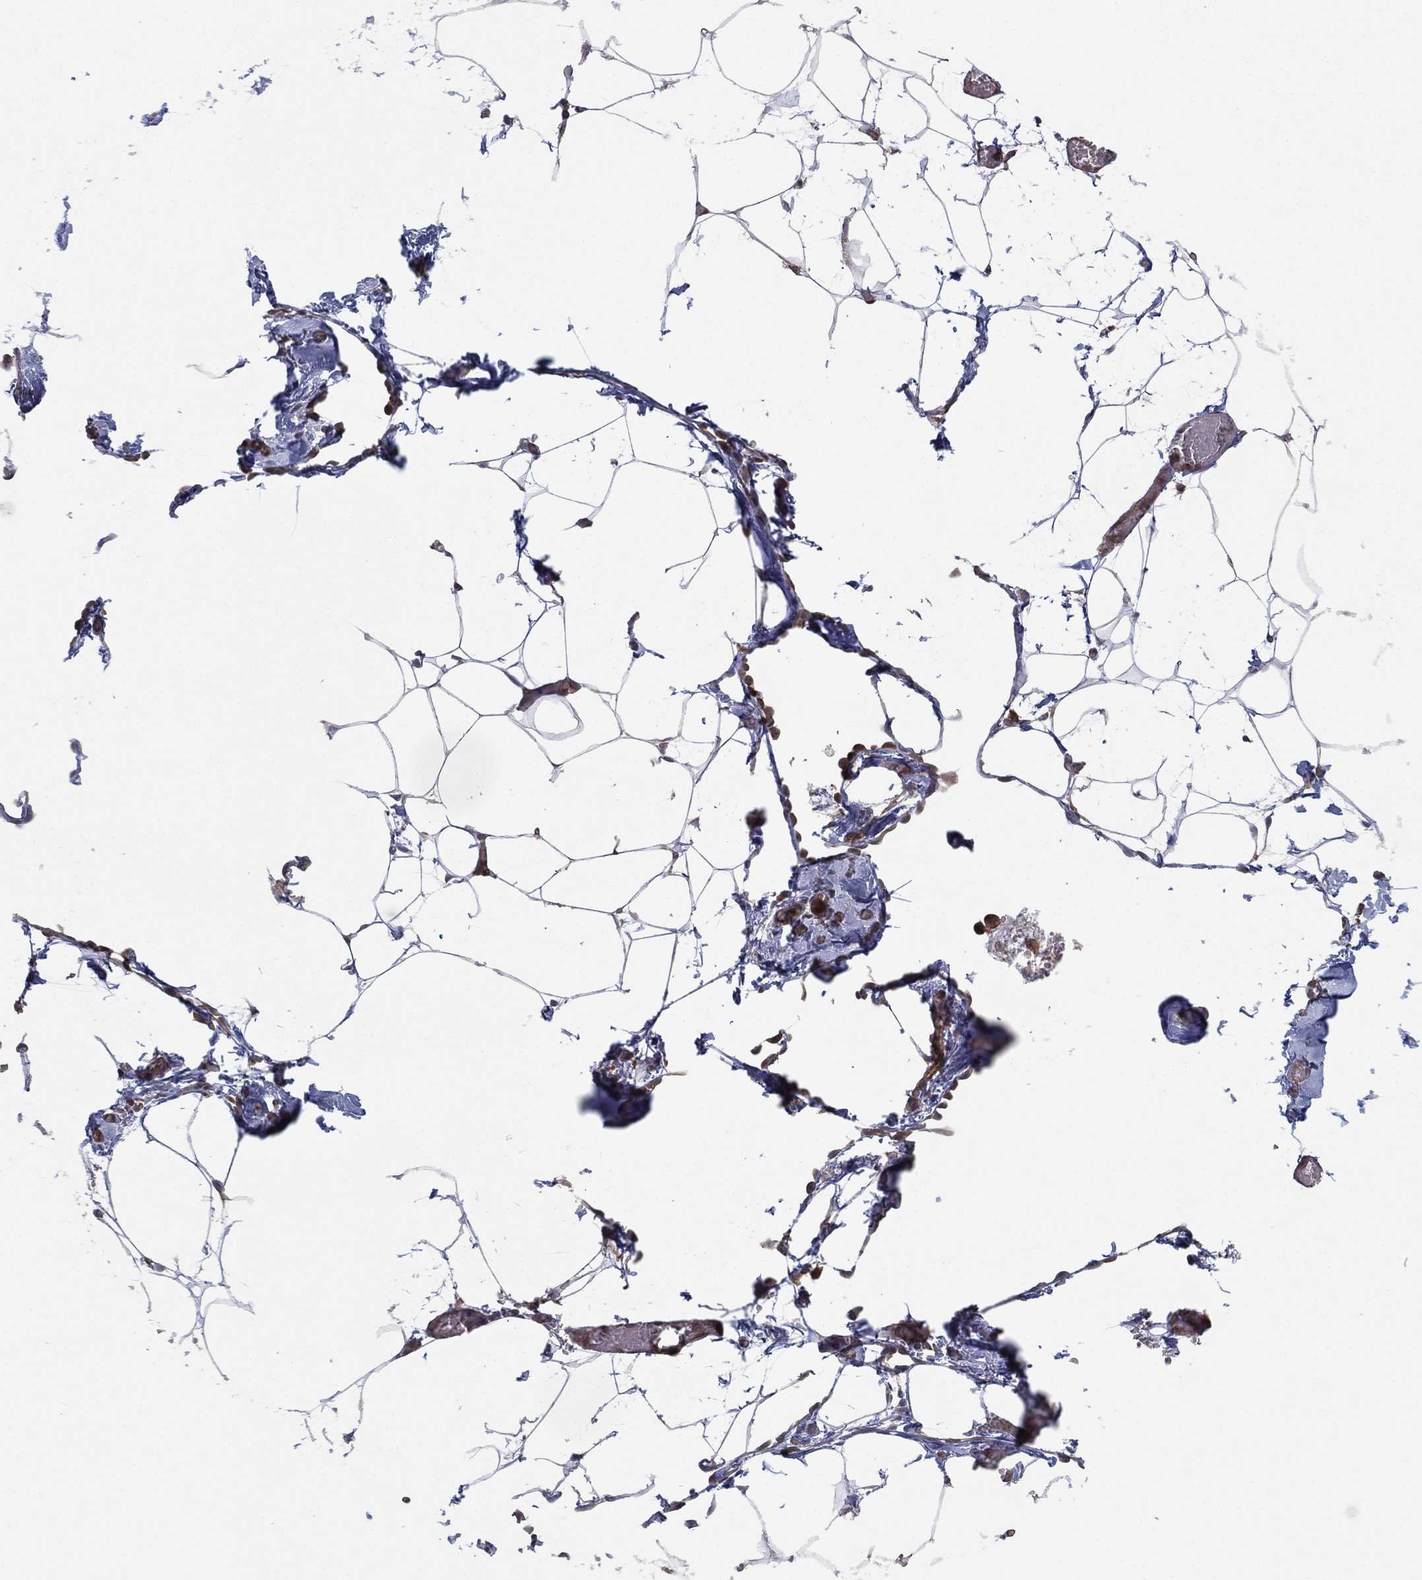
{"staining": {"intensity": "negative", "quantity": "none", "location": "none"}, "tissue": "adipose tissue", "cell_type": "Adipocytes", "image_type": "normal", "snomed": [{"axis": "morphology", "description": "Normal tissue, NOS"}, {"axis": "topography", "description": "Adipose tissue"}], "caption": "Benign adipose tissue was stained to show a protein in brown. There is no significant positivity in adipocytes. (Stains: DAB (3,3'-diaminobenzidine) immunohistochemistry with hematoxylin counter stain, Microscopy: brightfield microscopy at high magnification).", "gene": "PSMG4", "patient": {"sex": "male", "age": 57}}